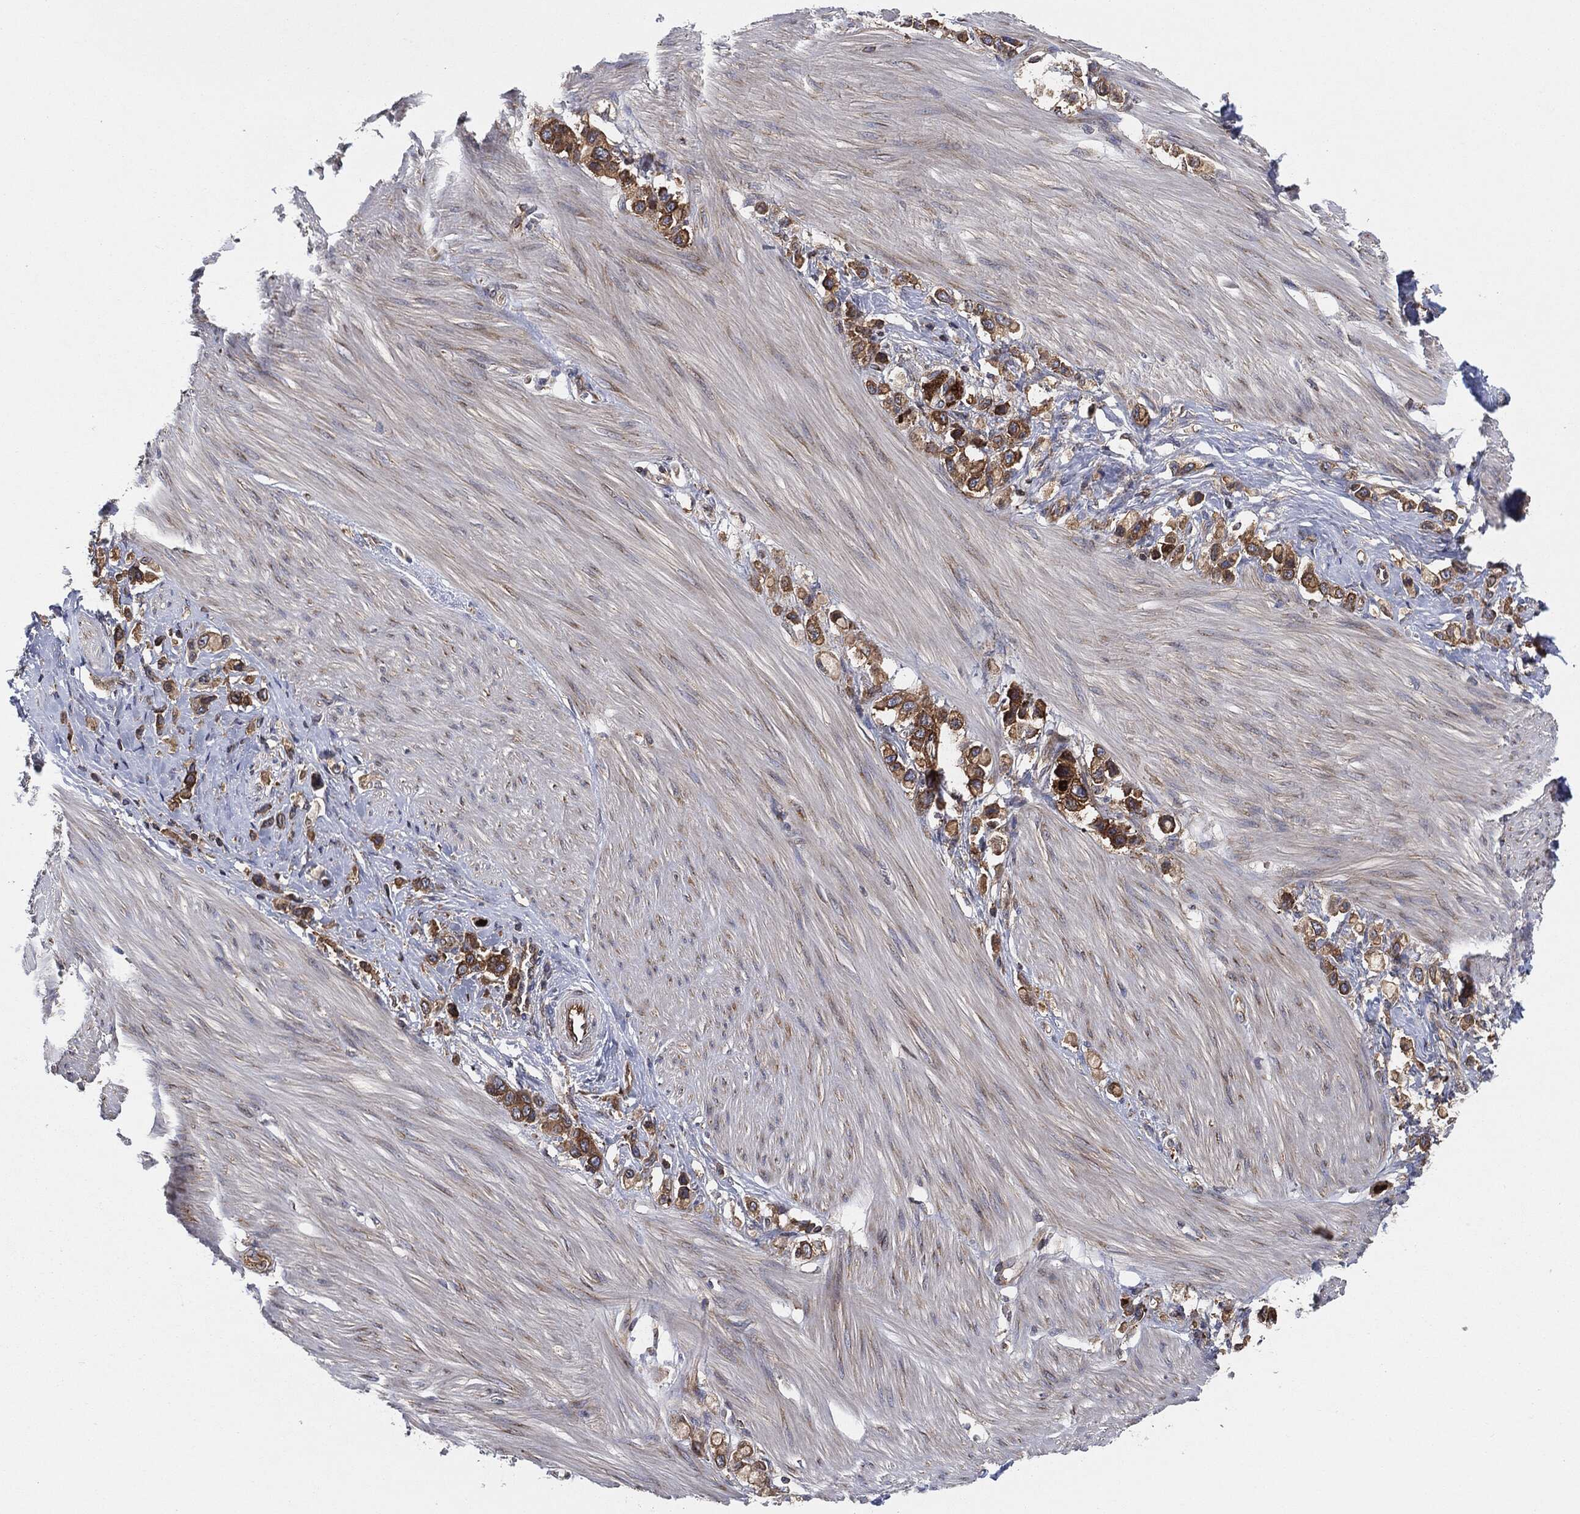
{"staining": {"intensity": "moderate", "quantity": ">75%", "location": "cytoplasmic/membranous"}, "tissue": "stomach cancer", "cell_type": "Tumor cells", "image_type": "cancer", "snomed": [{"axis": "morphology", "description": "Normal tissue, NOS"}, {"axis": "morphology", "description": "Adenocarcinoma, NOS"}, {"axis": "morphology", "description": "Adenocarcinoma, High grade"}, {"axis": "topography", "description": "Stomach, upper"}, {"axis": "topography", "description": "Stomach"}], "caption": "Tumor cells demonstrate moderate cytoplasmic/membranous expression in approximately >75% of cells in high-grade adenocarcinoma (stomach). The protein of interest is stained brown, and the nuclei are stained in blue (DAB IHC with brightfield microscopy, high magnification).", "gene": "EIF2S2", "patient": {"sex": "female", "age": 65}}